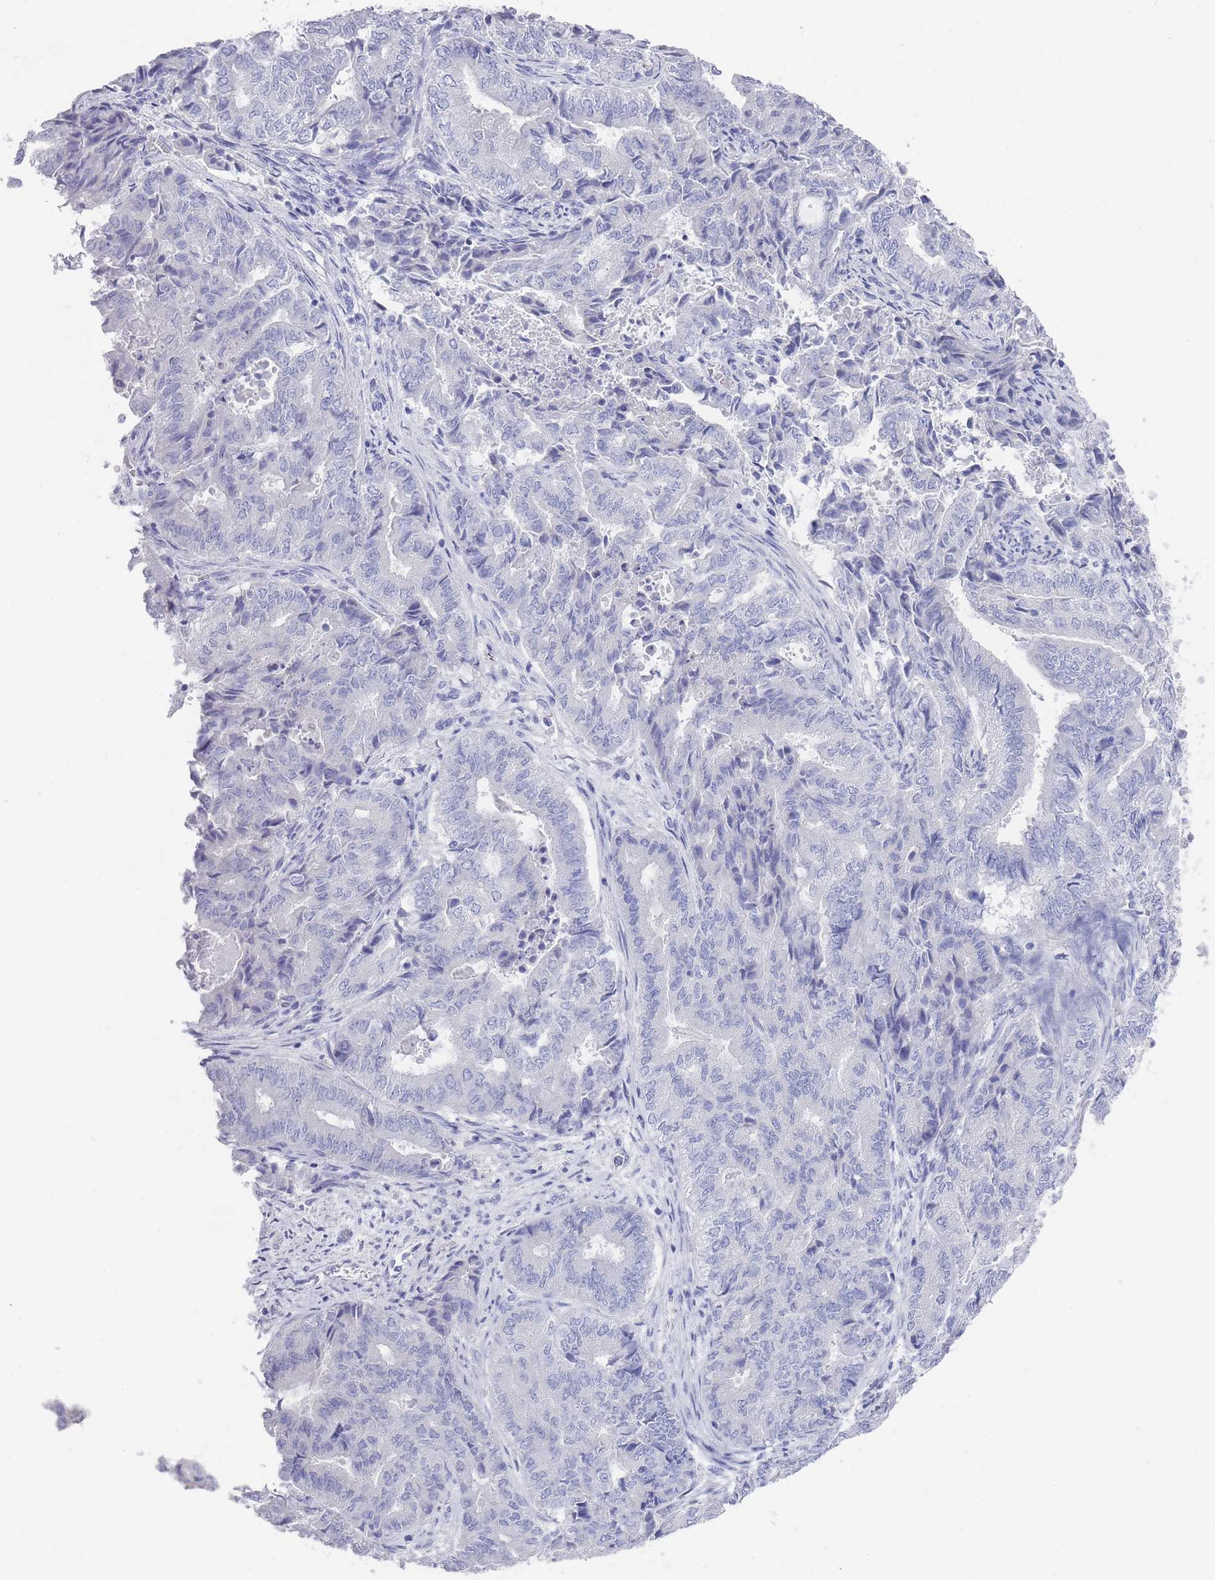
{"staining": {"intensity": "negative", "quantity": "none", "location": "none"}, "tissue": "endometrial cancer", "cell_type": "Tumor cells", "image_type": "cancer", "snomed": [{"axis": "morphology", "description": "Adenocarcinoma, NOS"}, {"axis": "topography", "description": "Endometrium"}], "caption": "High magnification brightfield microscopy of adenocarcinoma (endometrial) stained with DAB (brown) and counterstained with hematoxylin (blue): tumor cells show no significant staining.", "gene": "RAB2B", "patient": {"sex": "female", "age": 80}}